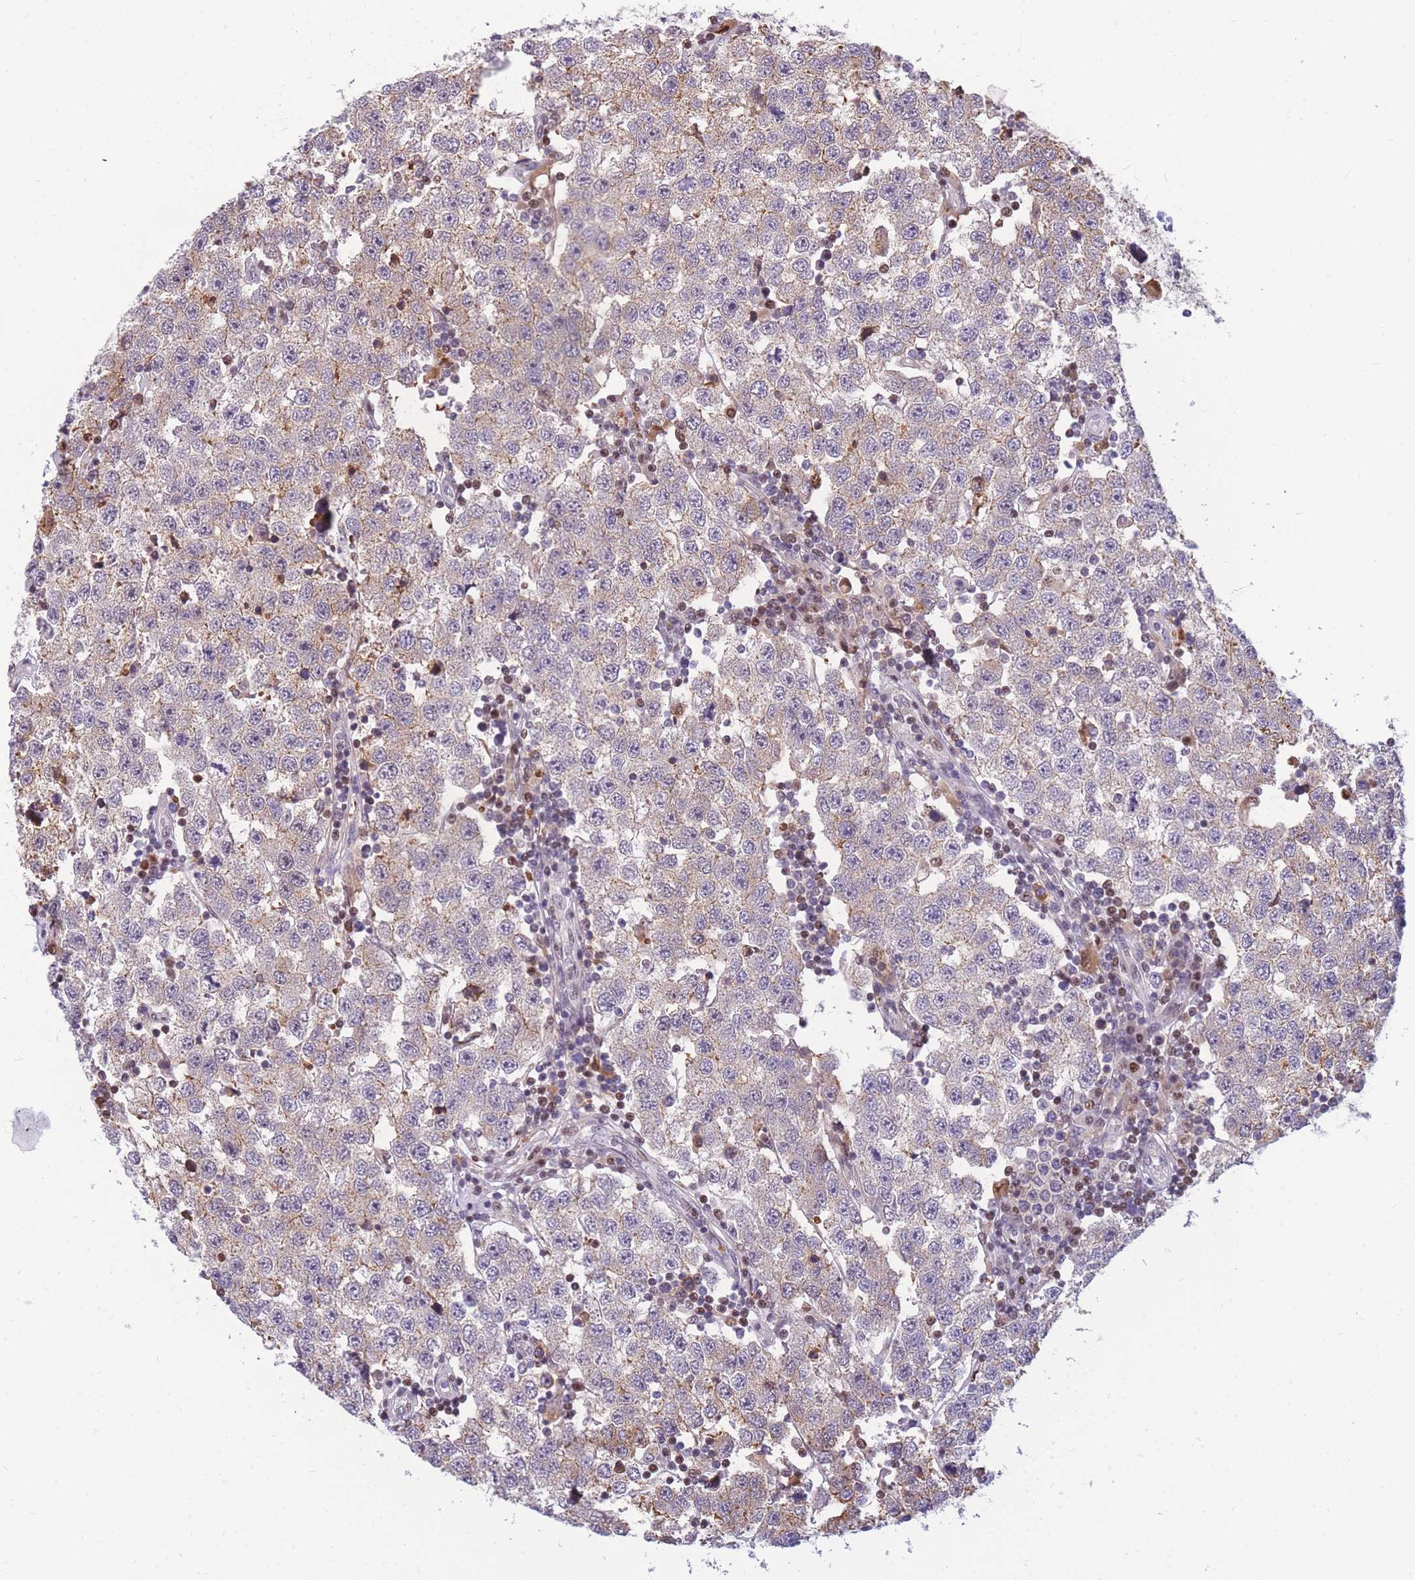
{"staining": {"intensity": "weak", "quantity": "<25%", "location": "cytoplasmic/membranous"}, "tissue": "testis cancer", "cell_type": "Tumor cells", "image_type": "cancer", "snomed": [{"axis": "morphology", "description": "Seminoma, NOS"}, {"axis": "topography", "description": "Testis"}], "caption": "Tumor cells show no significant protein positivity in testis seminoma.", "gene": "CRACD", "patient": {"sex": "male", "age": 34}}